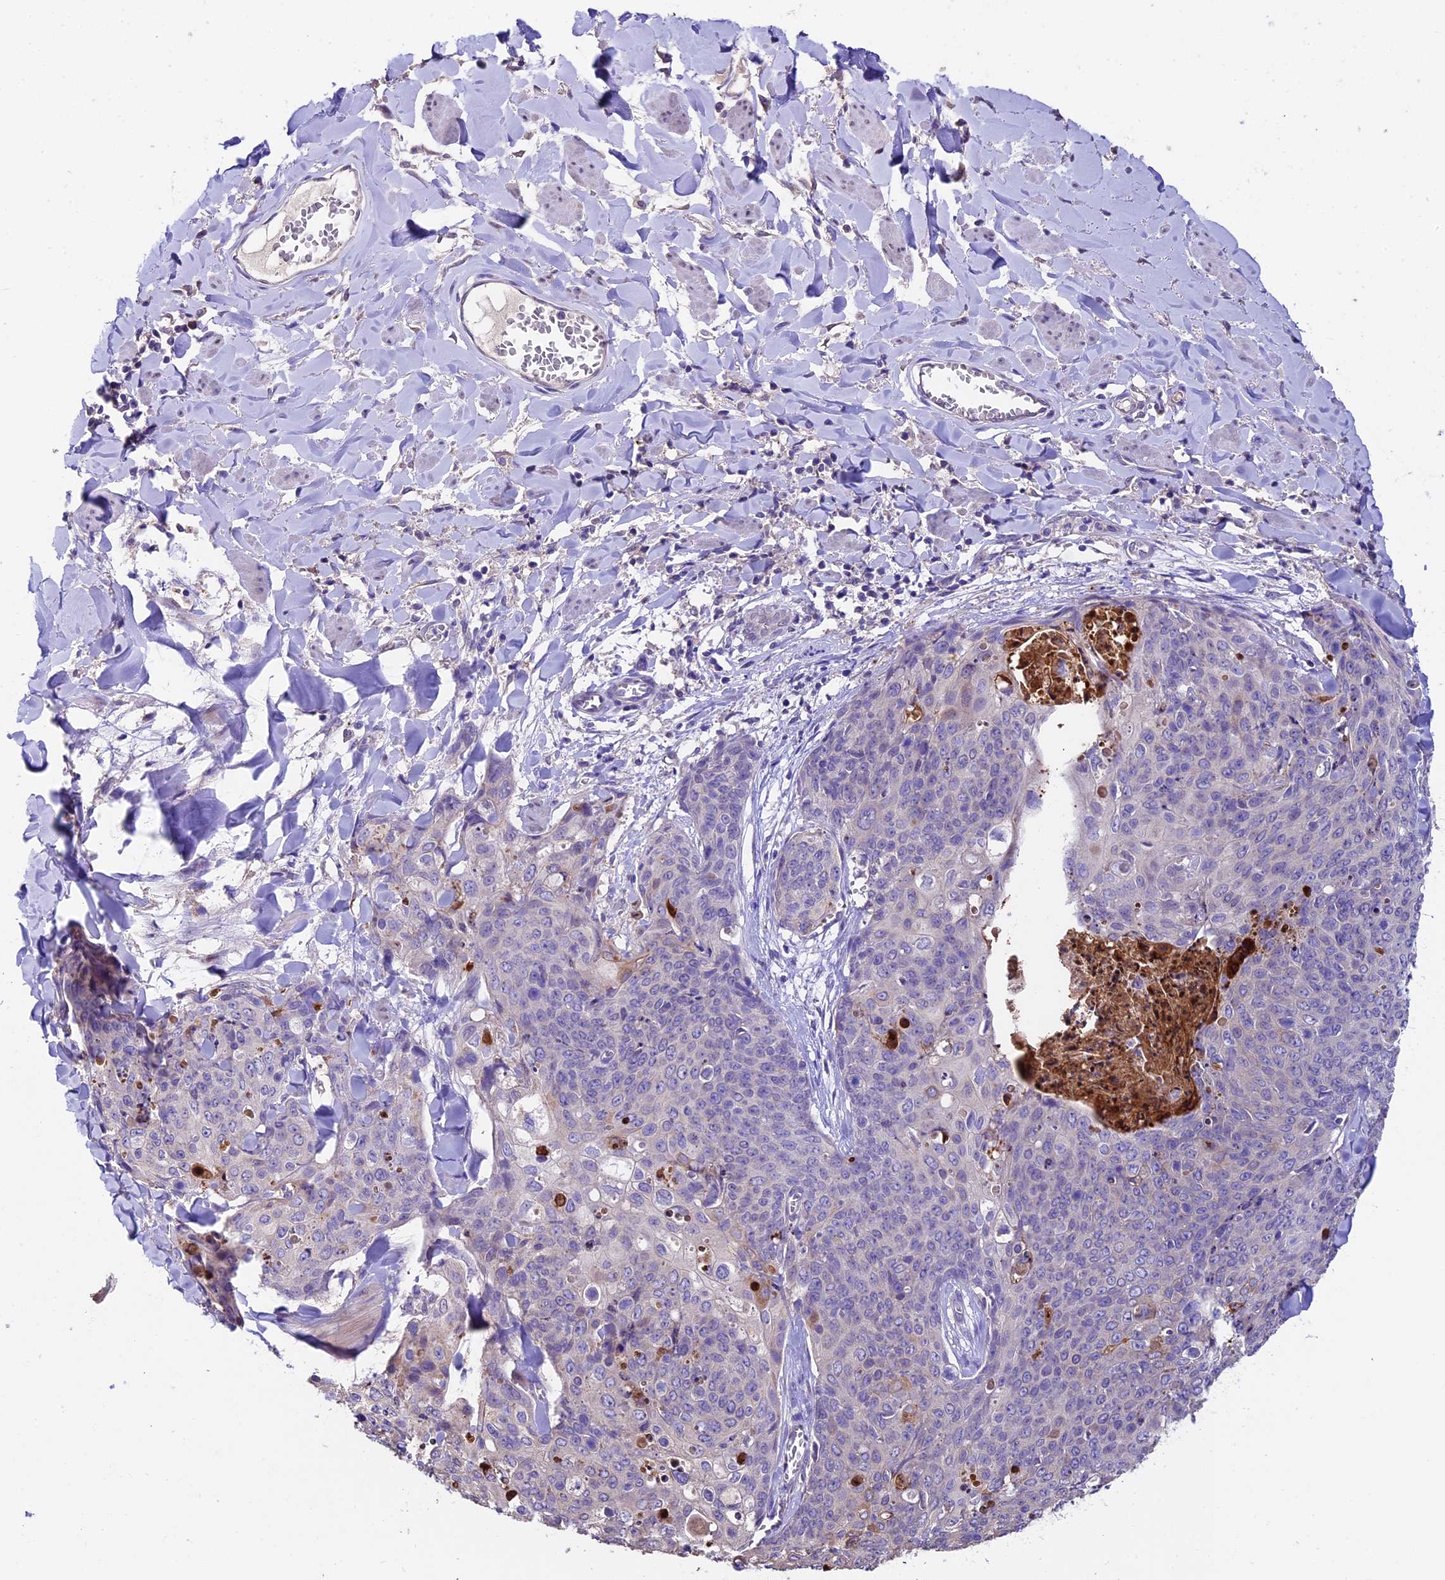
{"staining": {"intensity": "negative", "quantity": "none", "location": "none"}, "tissue": "skin cancer", "cell_type": "Tumor cells", "image_type": "cancer", "snomed": [{"axis": "morphology", "description": "Squamous cell carcinoma, NOS"}, {"axis": "topography", "description": "Skin"}, {"axis": "topography", "description": "Vulva"}], "caption": "Histopathology image shows no protein positivity in tumor cells of skin squamous cell carcinoma tissue. (Stains: DAB (3,3'-diaminobenzidine) immunohistochemistry (IHC) with hematoxylin counter stain, Microscopy: brightfield microscopy at high magnification).", "gene": "SBNO2", "patient": {"sex": "female", "age": 85}}